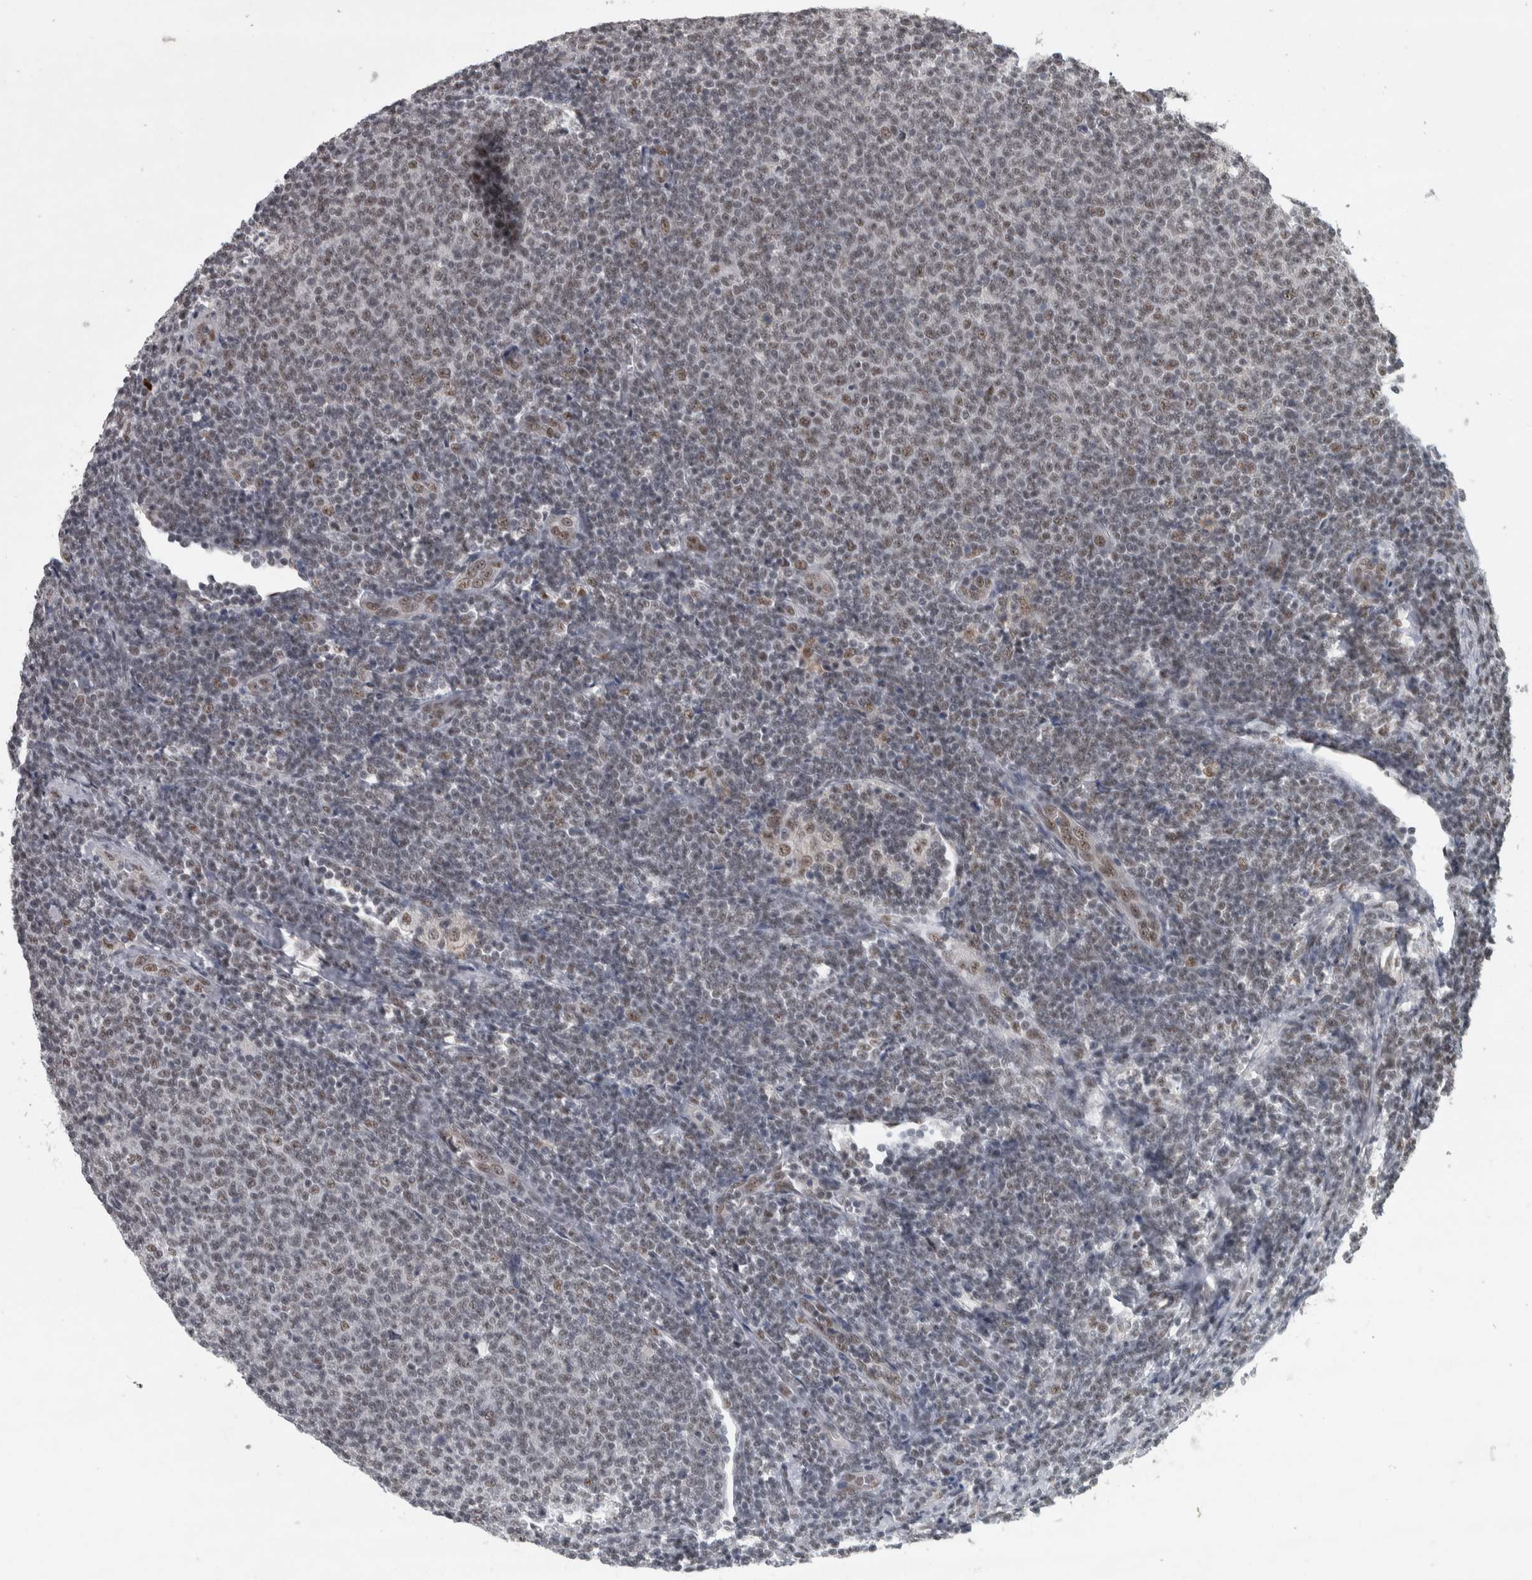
{"staining": {"intensity": "weak", "quantity": ">75%", "location": "nuclear"}, "tissue": "lymphoma", "cell_type": "Tumor cells", "image_type": "cancer", "snomed": [{"axis": "morphology", "description": "Malignant lymphoma, non-Hodgkin's type, Low grade"}, {"axis": "topography", "description": "Lymph node"}], "caption": "High-magnification brightfield microscopy of lymphoma stained with DAB (3,3'-diaminobenzidine) (brown) and counterstained with hematoxylin (blue). tumor cells exhibit weak nuclear positivity is identified in about>75% of cells. (DAB IHC with brightfield microscopy, high magnification).", "gene": "DDX42", "patient": {"sex": "male", "age": 66}}